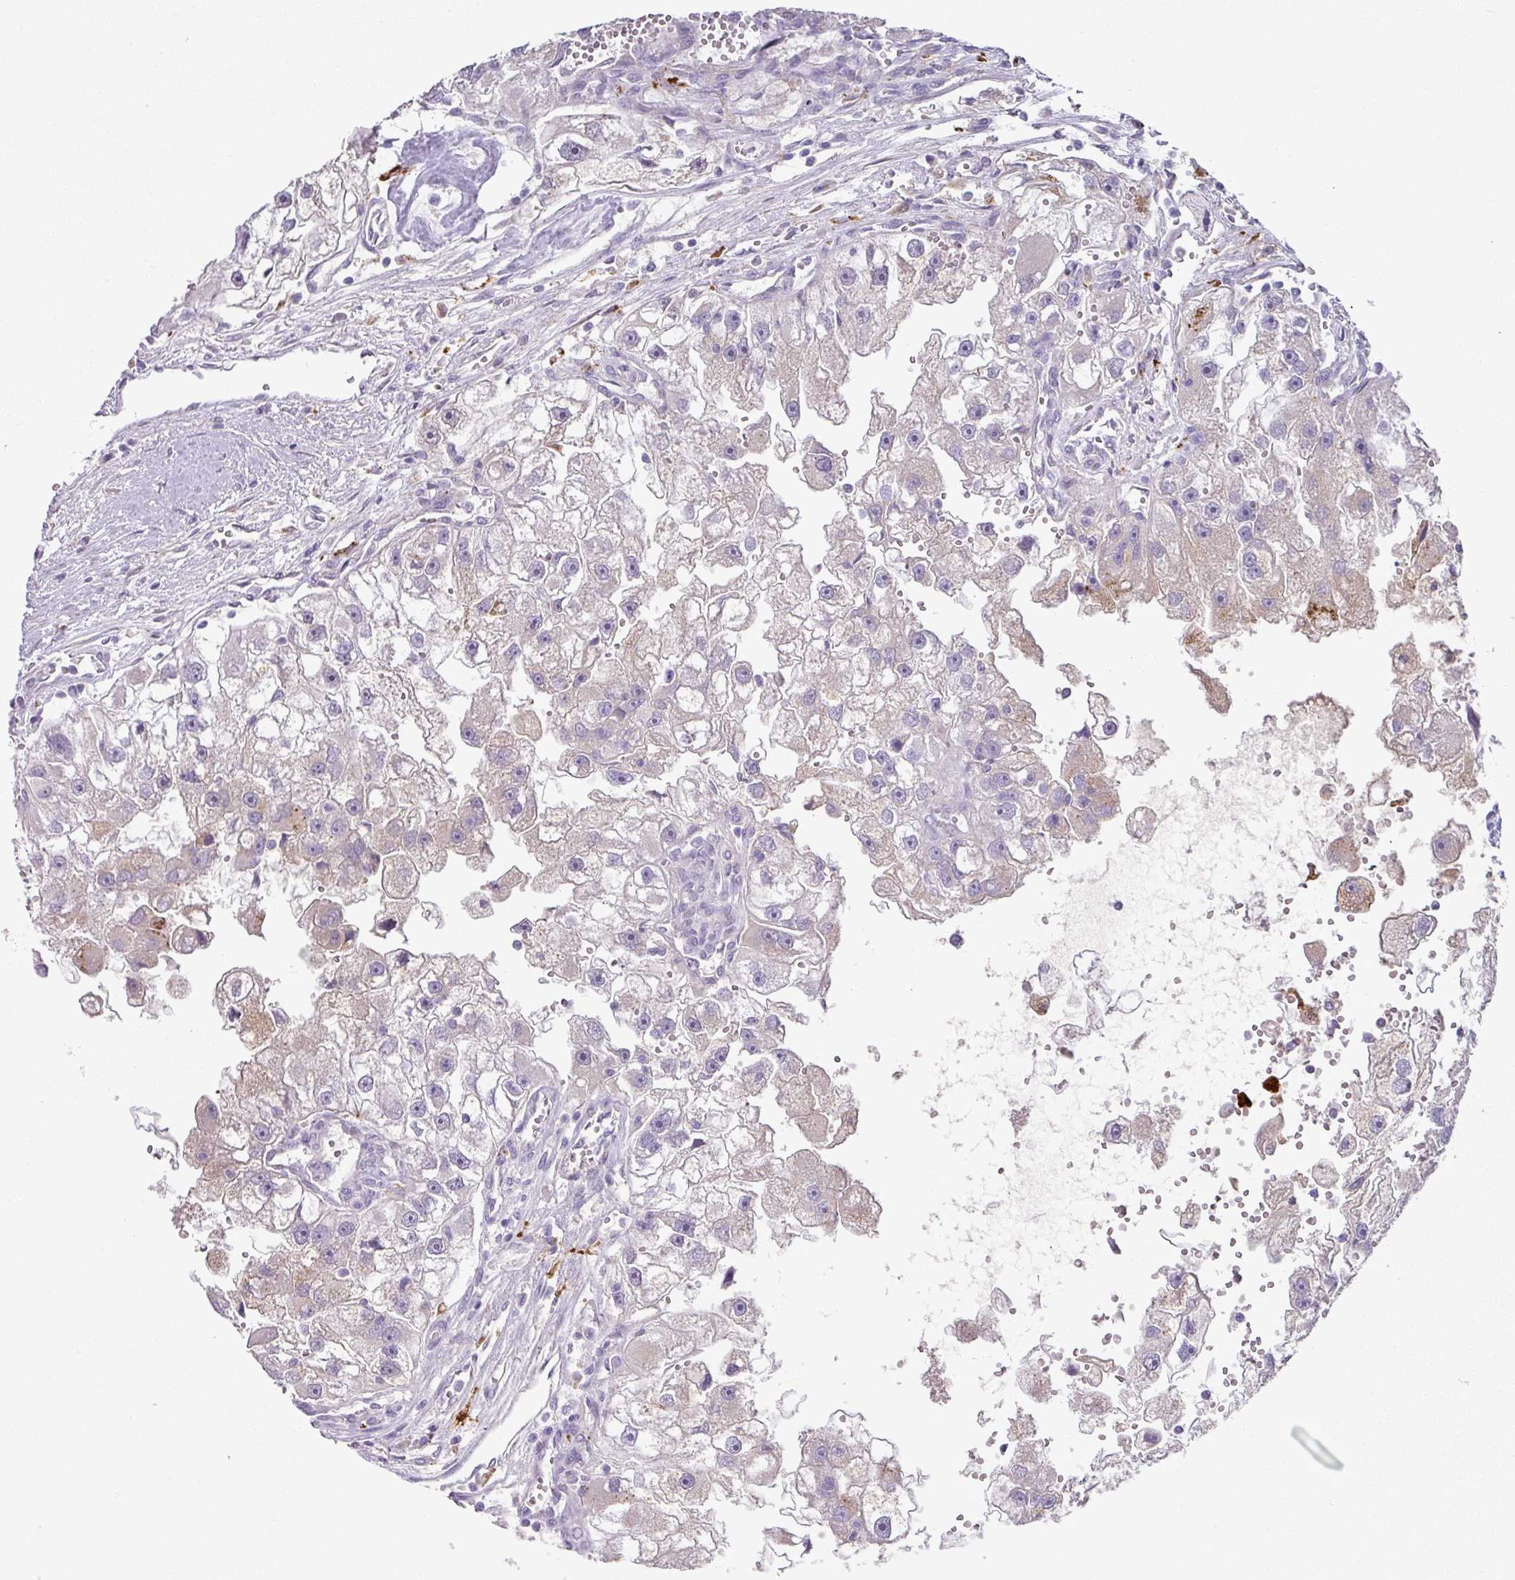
{"staining": {"intensity": "negative", "quantity": "none", "location": "none"}, "tissue": "renal cancer", "cell_type": "Tumor cells", "image_type": "cancer", "snomed": [{"axis": "morphology", "description": "Adenocarcinoma, NOS"}, {"axis": "topography", "description": "Kidney"}], "caption": "Histopathology image shows no protein positivity in tumor cells of renal adenocarcinoma tissue.", "gene": "PLEKHH3", "patient": {"sex": "male", "age": 63}}